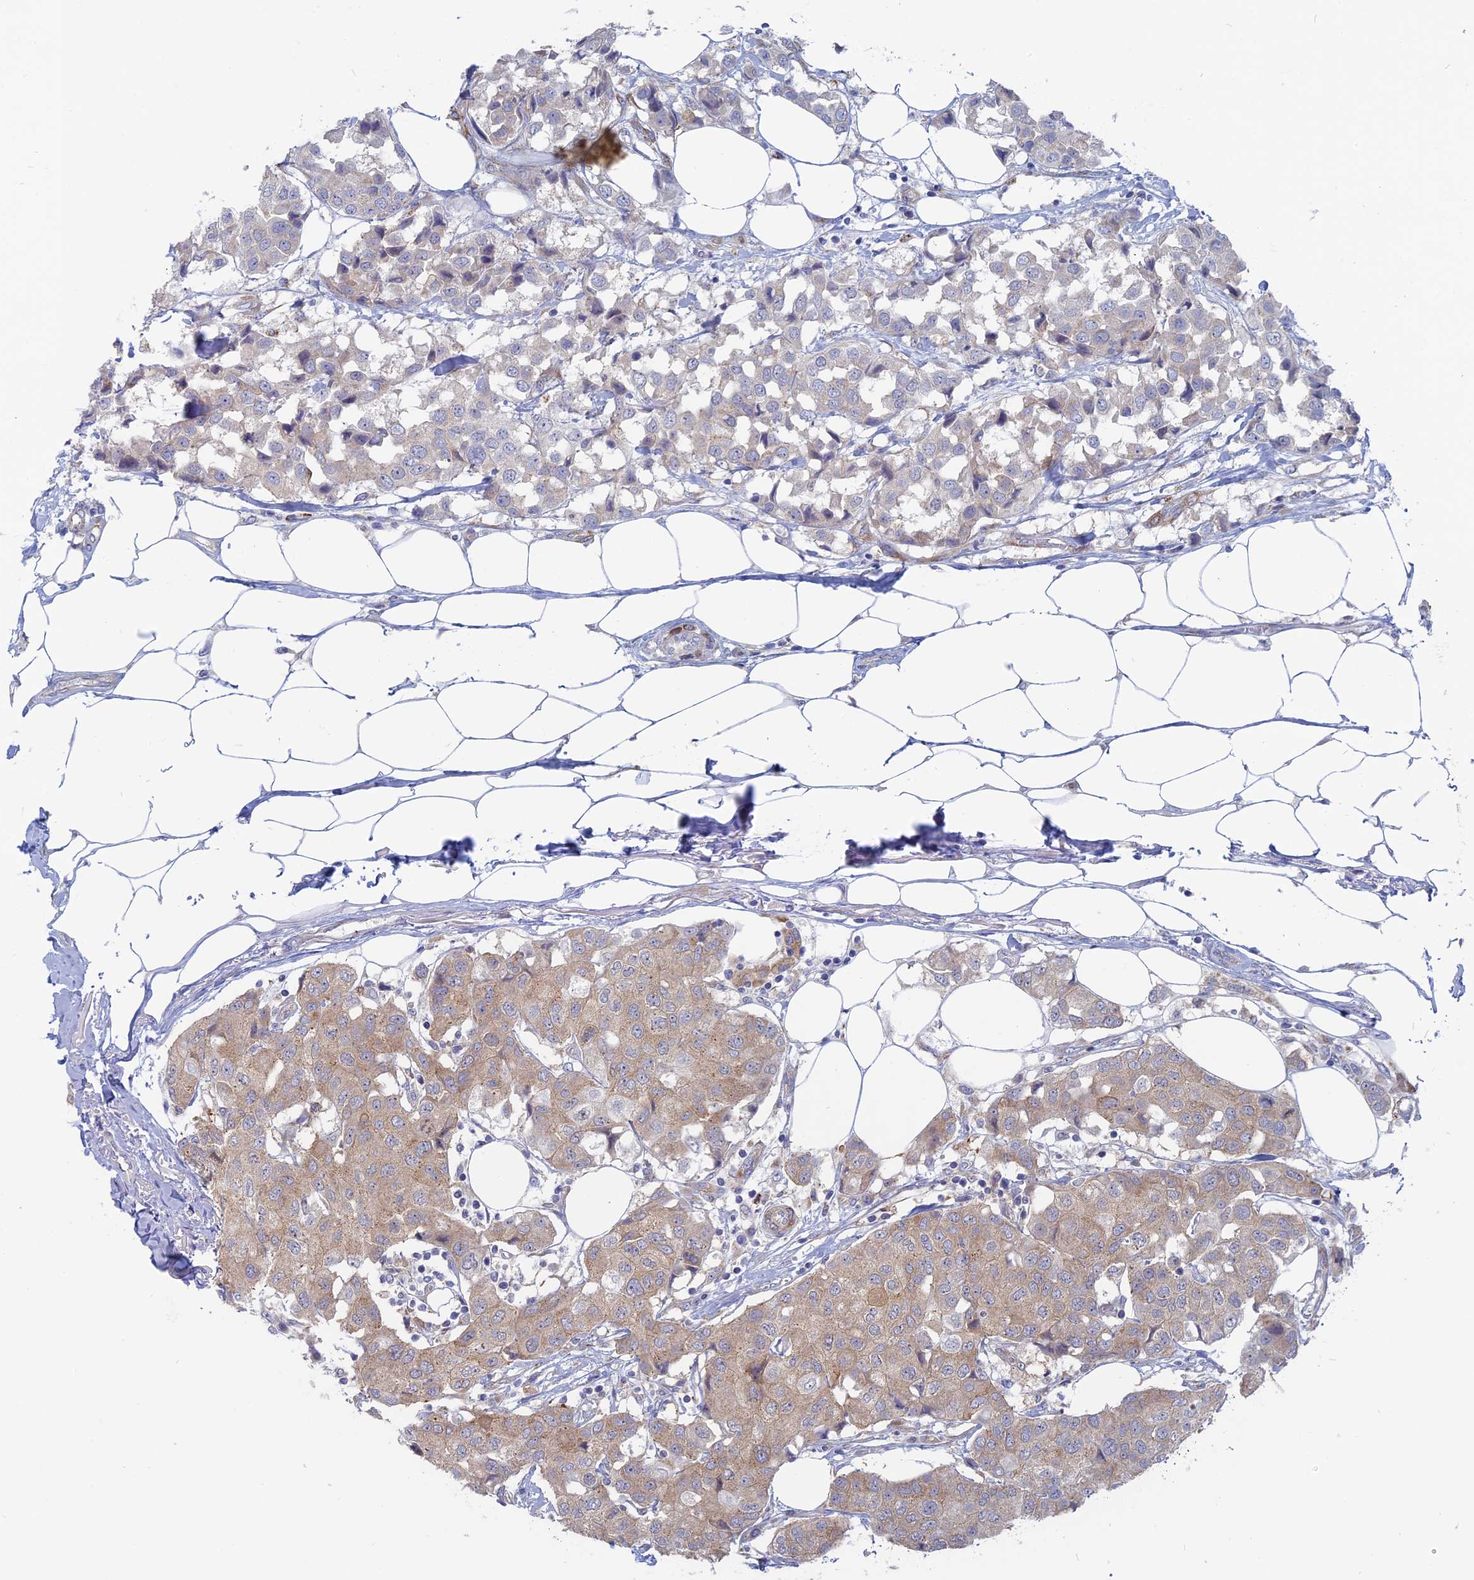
{"staining": {"intensity": "weak", "quantity": "25%-75%", "location": "cytoplasmic/membranous"}, "tissue": "breast cancer", "cell_type": "Tumor cells", "image_type": "cancer", "snomed": [{"axis": "morphology", "description": "Duct carcinoma"}, {"axis": "topography", "description": "Breast"}], "caption": "A brown stain shows weak cytoplasmic/membranous staining of a protein in human invasive ductal carcinoma (breast) tumor cells. Nuclei are stained in blue.", "gene": "TBC1D30", "patient": {"sex": "female", "age": 80}}